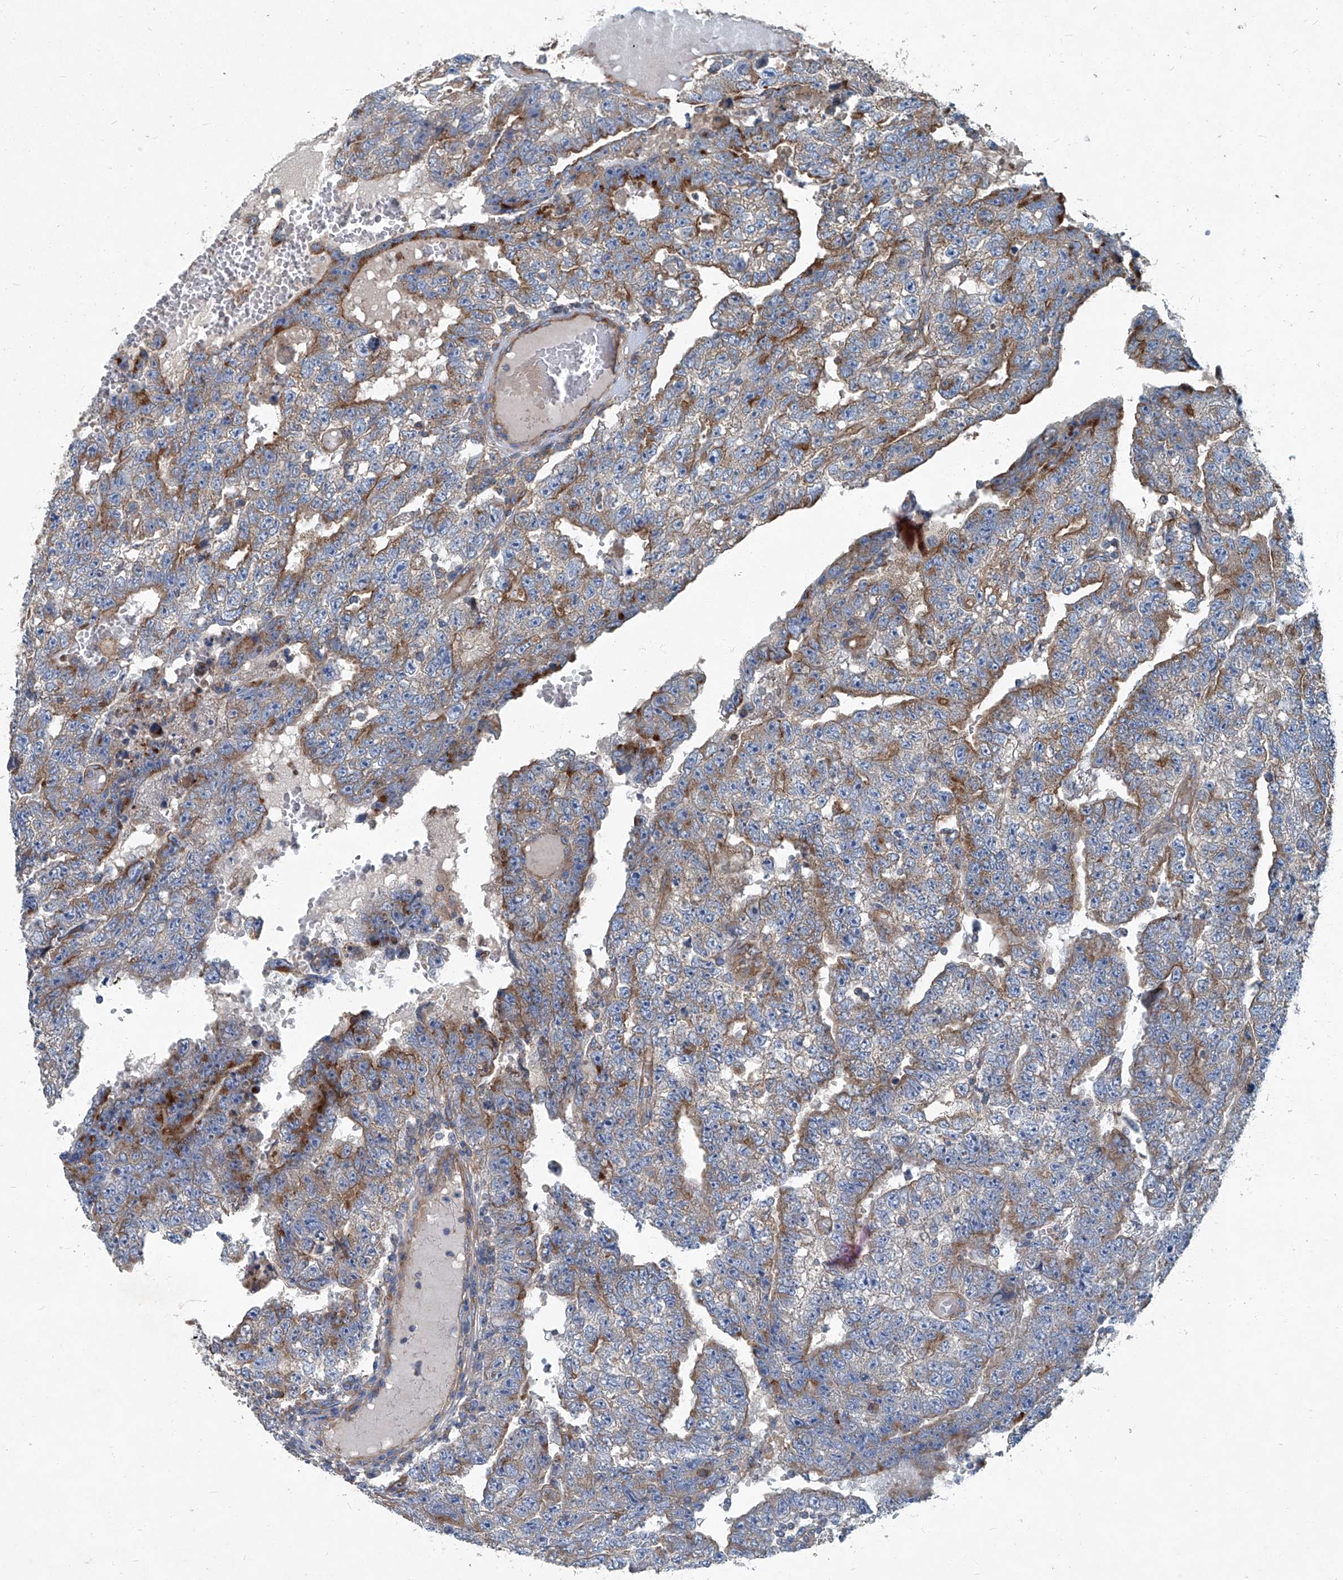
{"staining": {"intensity": "moderate", "quantity": "<25%", "location": "cytoplasmic/membranous"}, "tissue": "testis cancer", "cell_type": "Tumor cells", "image_type": "cancer", "snomed": [{"axis": "morphology", "description": "Carcinoma, Embryonal, NOS"}, {"axis": "topography", "description": "Testis"}], "caption": "Testis cancer stained with DAB (3,3'-diaminobenzidine) immunohistochemistry (IHC) exhibits low levels of moderate cytoplasmic/membranous positivity in about <25% of tumor cells.", "gene": "PIGH", "patient": {"sex": "male", "age": 25}}